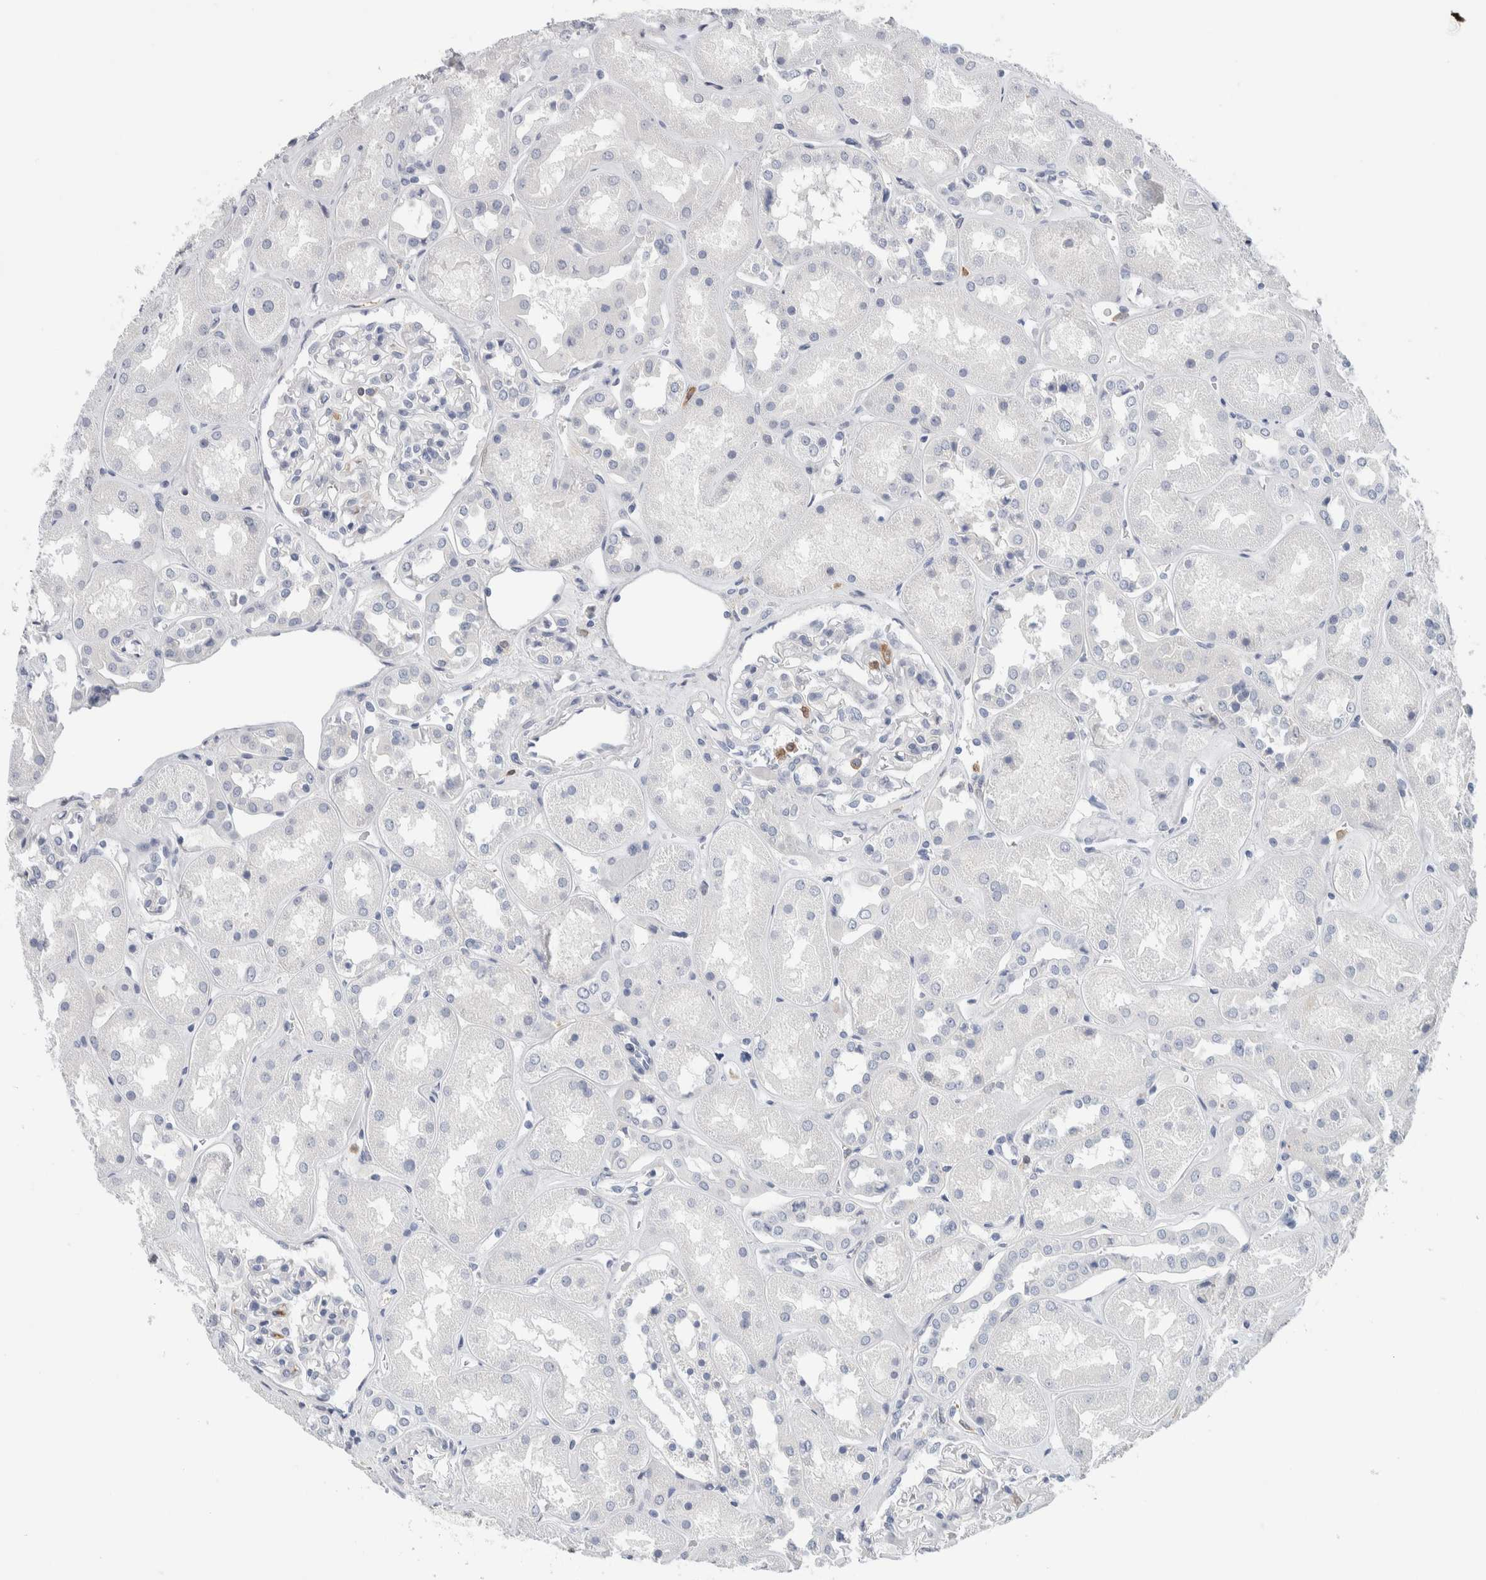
{"staining": {"intensity": "negative", "quantity": "none", "location": "none"}, "tissue": "kidney", "cell_type": "Cells in glomeruli", "image_type": "normal", "snomed": [{"axis": "morphology", "description": "Normal tissue, NOS"}, {"axis": "topography", "description": "Kidney"}], "caption": "Cells in glomeruli show no significant protein staining in unremarkable kidney. The staining is performed using DAB (3,3'-diaminobenzidine) brown chromogen with nuclei counter-stained in using hematoxylin.", "gene": "NCF2", "patient": {"sex": "male", "age": 70}}